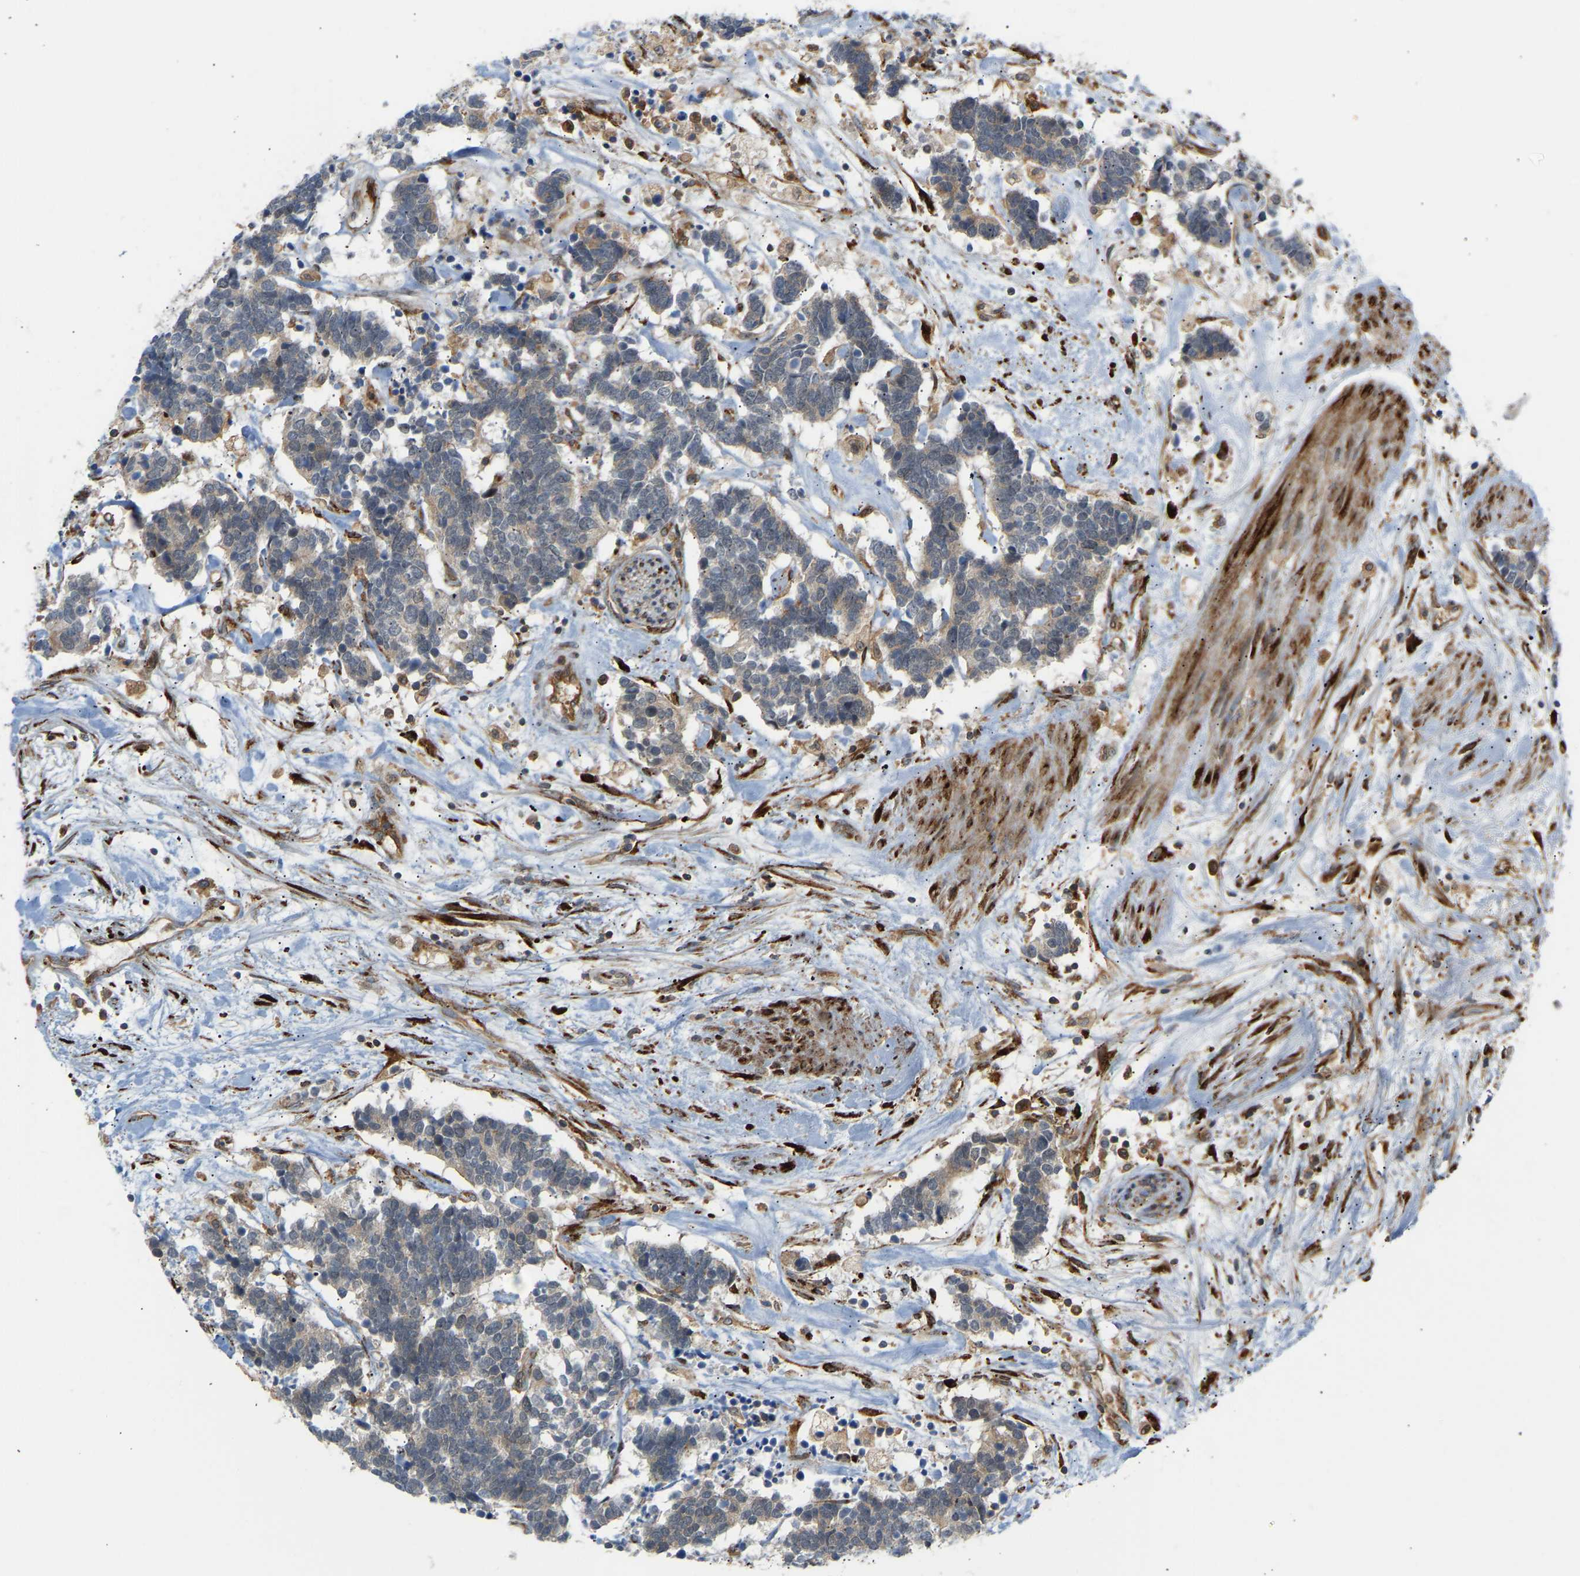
{"staining": {"intensity": "negative", "quantity": "none", "location": "none"}, "tissue": "carcinoid", "cell_type": "Tumor cells", "image_type": "cancer", "snomed": [{"axis": "morphology", "description": "Carcinoma, NOS"}, {"axis": "morphology", "description": "Carcinoid, malignant, NOS"}, {"axis": "topography", "description": "Urinary bladder"}], "caption": "This is an IHC micrograph of carcinoma. There is no positivity in tumor cells.", "gene": "PLCG2", "patient": {"sex": "male", "age": 57}}